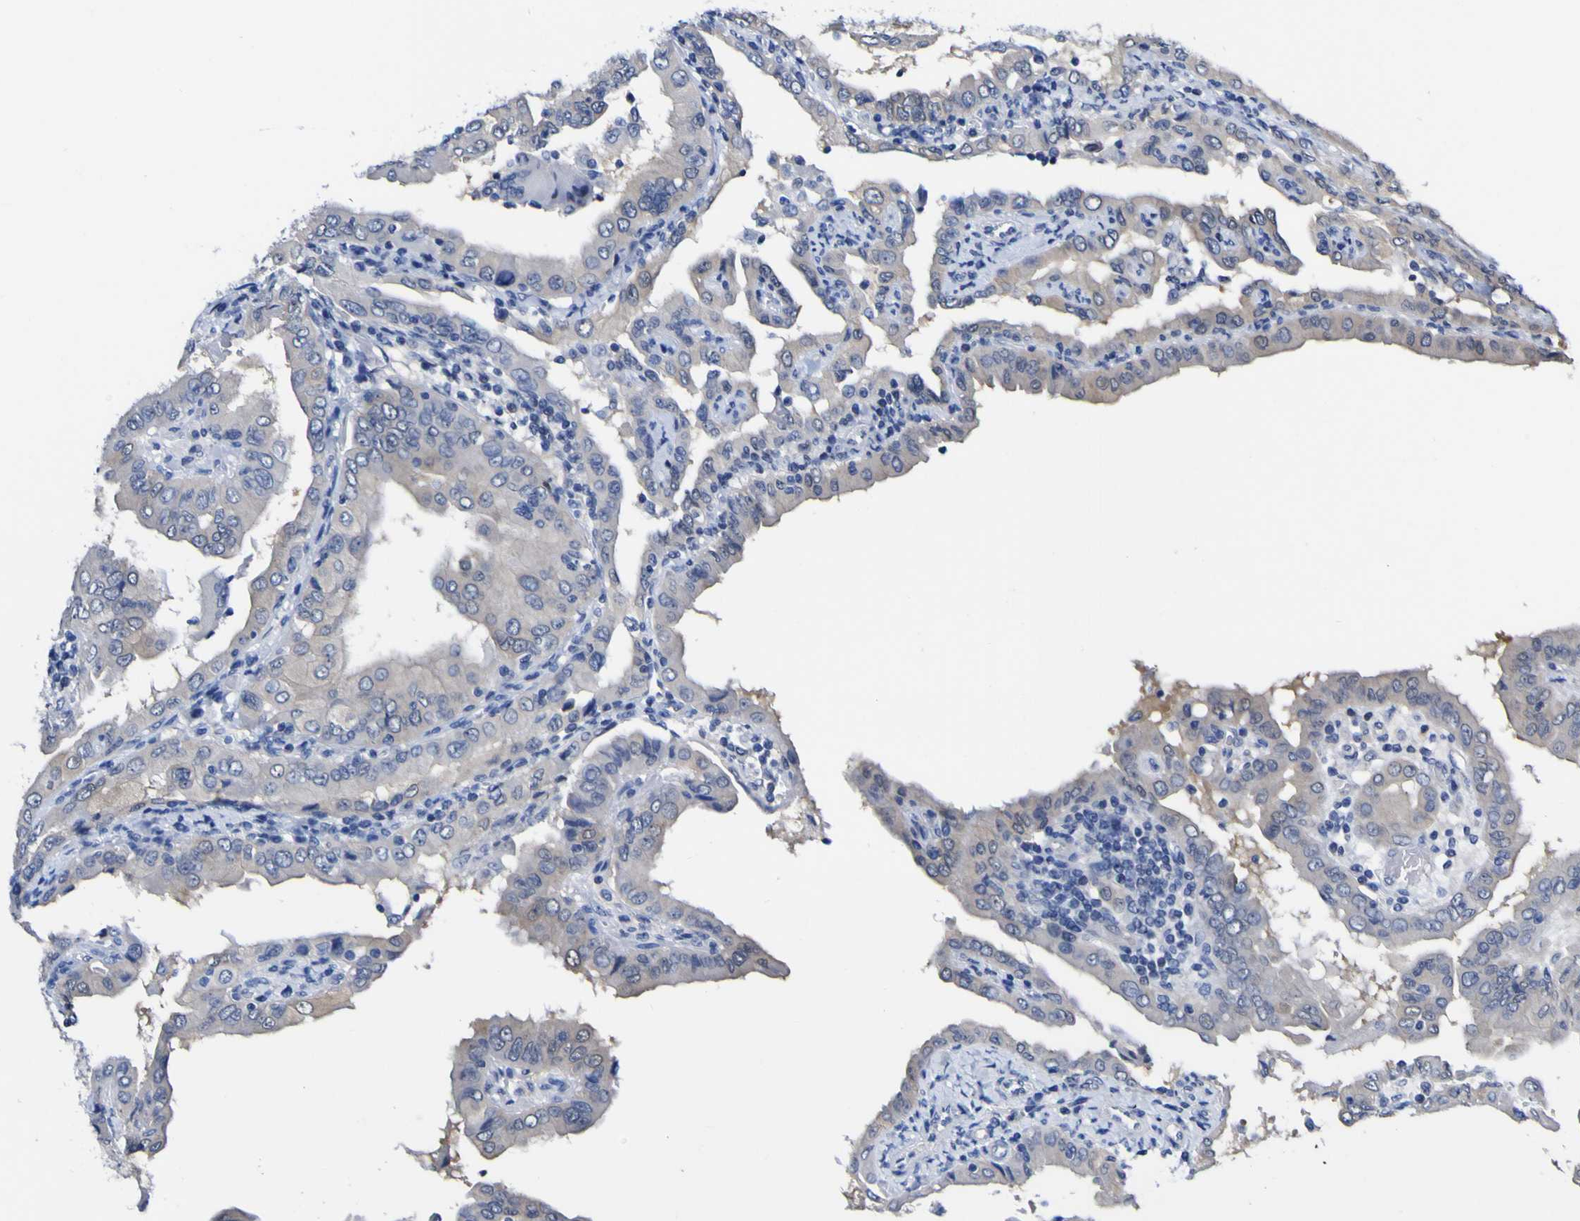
{"staining": {"intensity": "negative", "quantity": "none", "location": "none"}, "tissue": "thyroid cancer", "cell_type": "Tumor cells", "image_type": "cancer", "snomed": [{"axis": "morphology", "description": "Papillary adenocarcinoma, NOS"}, {"axis": "topography", "description": "Thyroid gland"}], "caption": "High magnification brightfield microscopy of thyroid cancer (papillary adenocarcinoma) stained with DAB (3,3'-diaminobenzidine) (brown) and counterstained with hematoxylin (blue): tumor cells show no significant positivity.", "gene": "CASP6", "patient": {"sex": "male", "age": 33}}